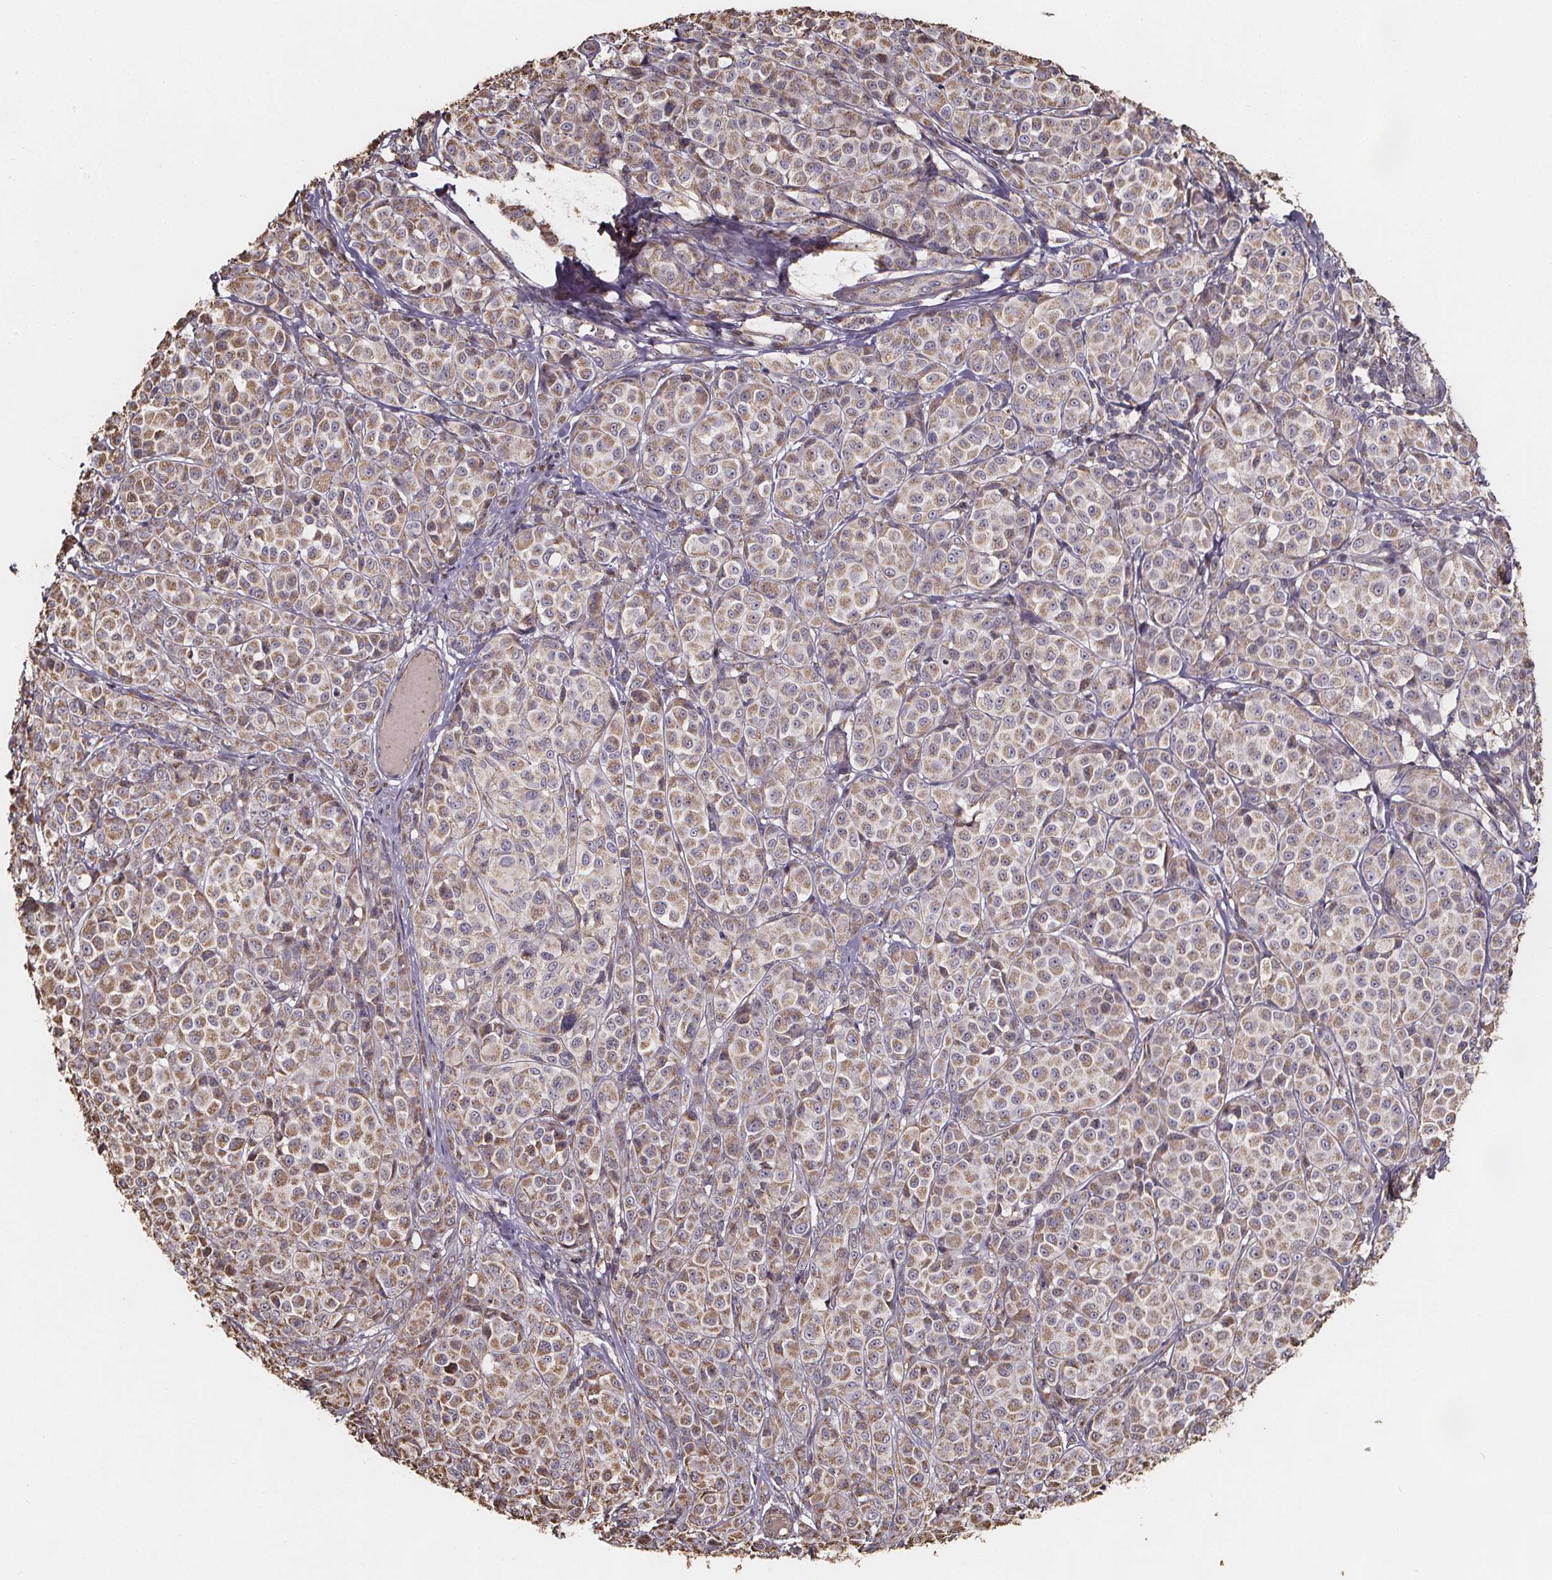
{"staining": {"intensity": "weak", "quantity": ">75%", "location": "cytoplasmic/membranous"}, "tissue": "melanoma", "cell_type": "Tumor cells", "image_type": "cancer", "snomed": [{"axis": "morphology", "description": "Malignant melanoma, NOS"}, {"axis": "topography", "description": "Skin"}], "caption": "Melanoma stained with immunohistochemistry (IHC) demonstrates weak cytoplasmic/membranous expression in approximately >75% of tumor cells. The protein is shown in brown color, while the nuclei are stained blue.", "gene": "SLC35D2", "patient": {"sex": "male", "age": 89}}